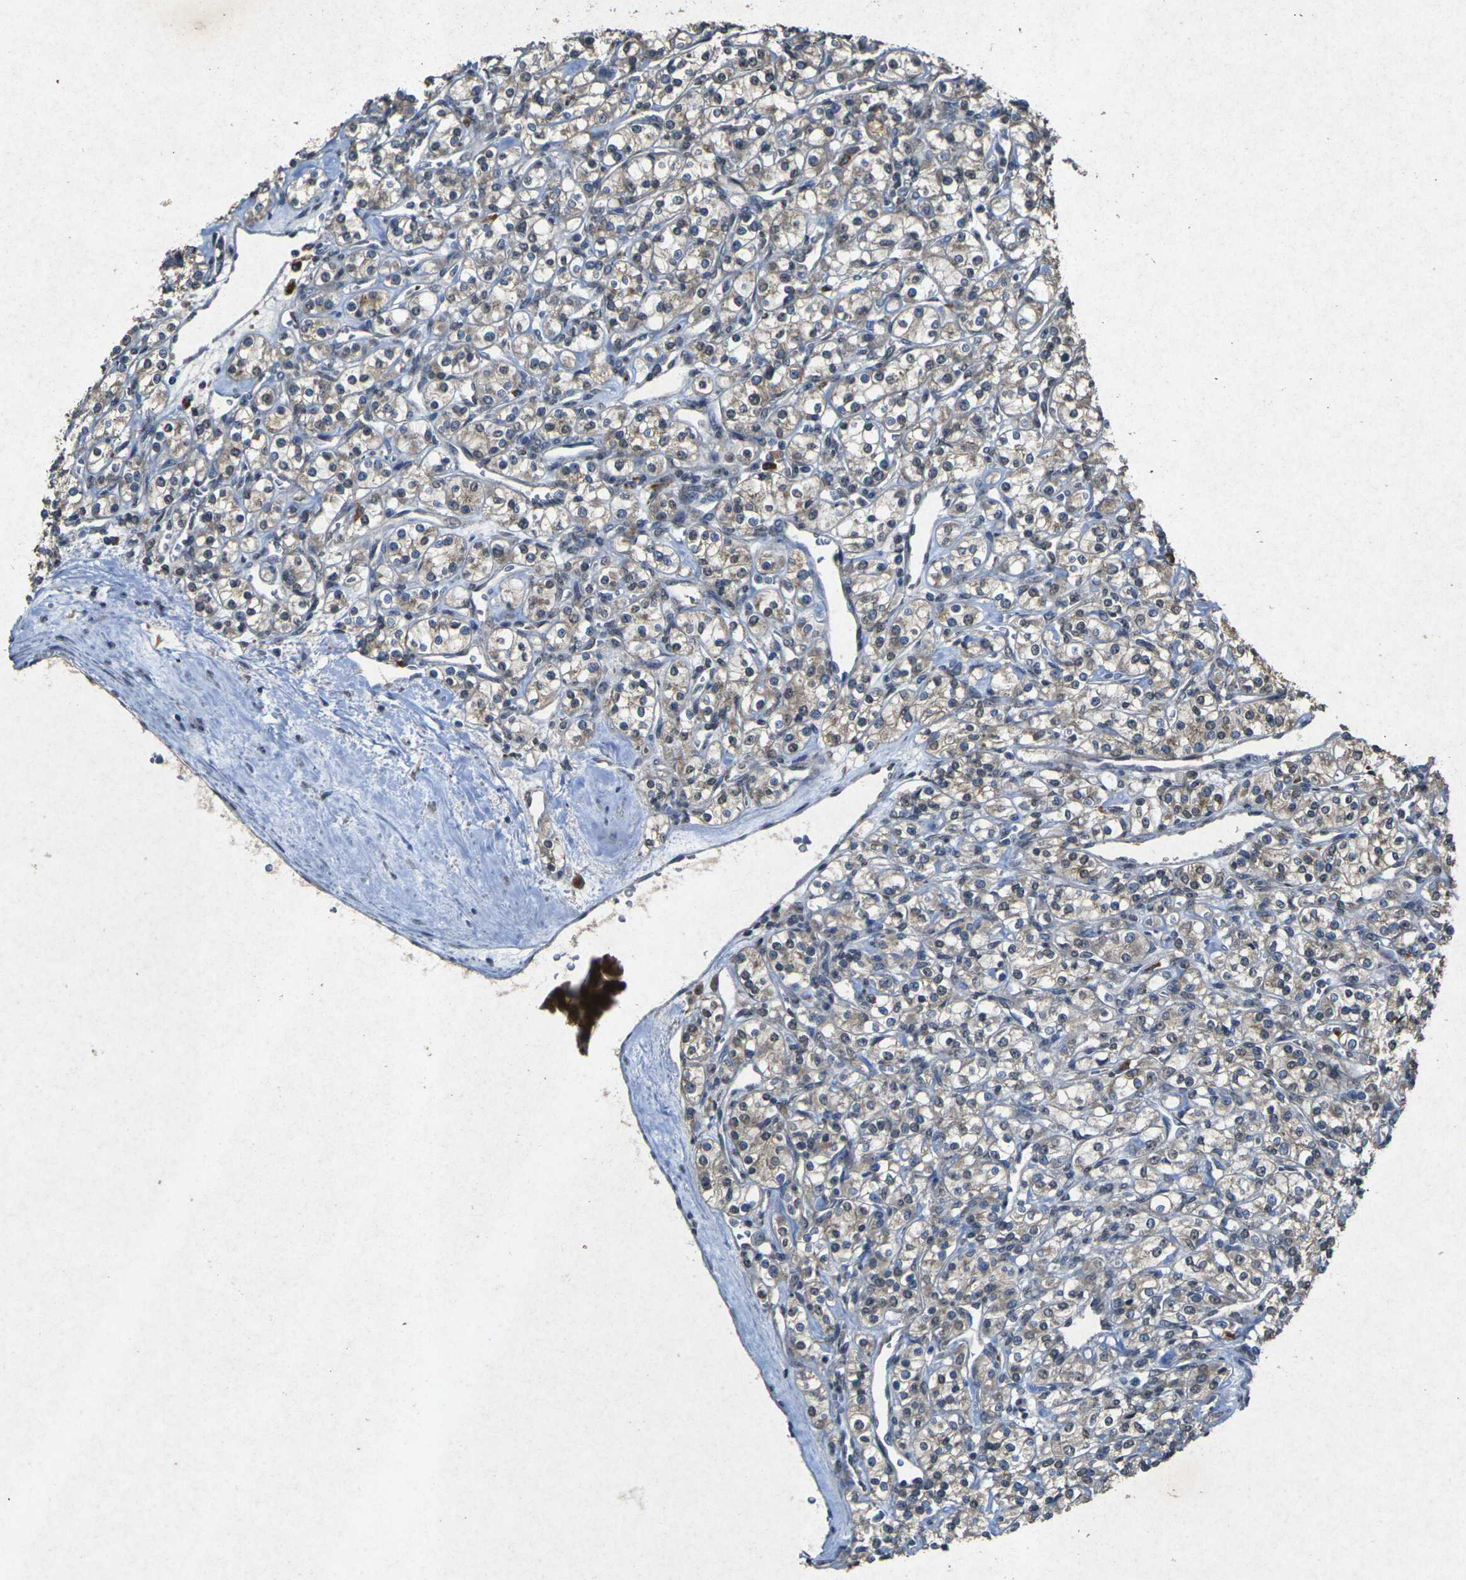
{"staining": {"intensity": "moderate", "quantity": "25%-75%", "location": "cytoplasmic/membranous"}, "tissue": "renal cancer", "cell_type": "Tumor cells", "image_type": "cancer", "snomed": [{"axis": "morphology", "description": "Adenocarcinoma, NOS"}, {"axis": "topography", "description": "Kidney"}], "caption": "Immunohistochemical staining of human renal adenocarcinoma shows moderate cytoplasmic/membranous protein positivity in approximately 25%-75% of tumor cells.", "gene": "RGMA", "patient": {"sex": "male", "age": 77}}